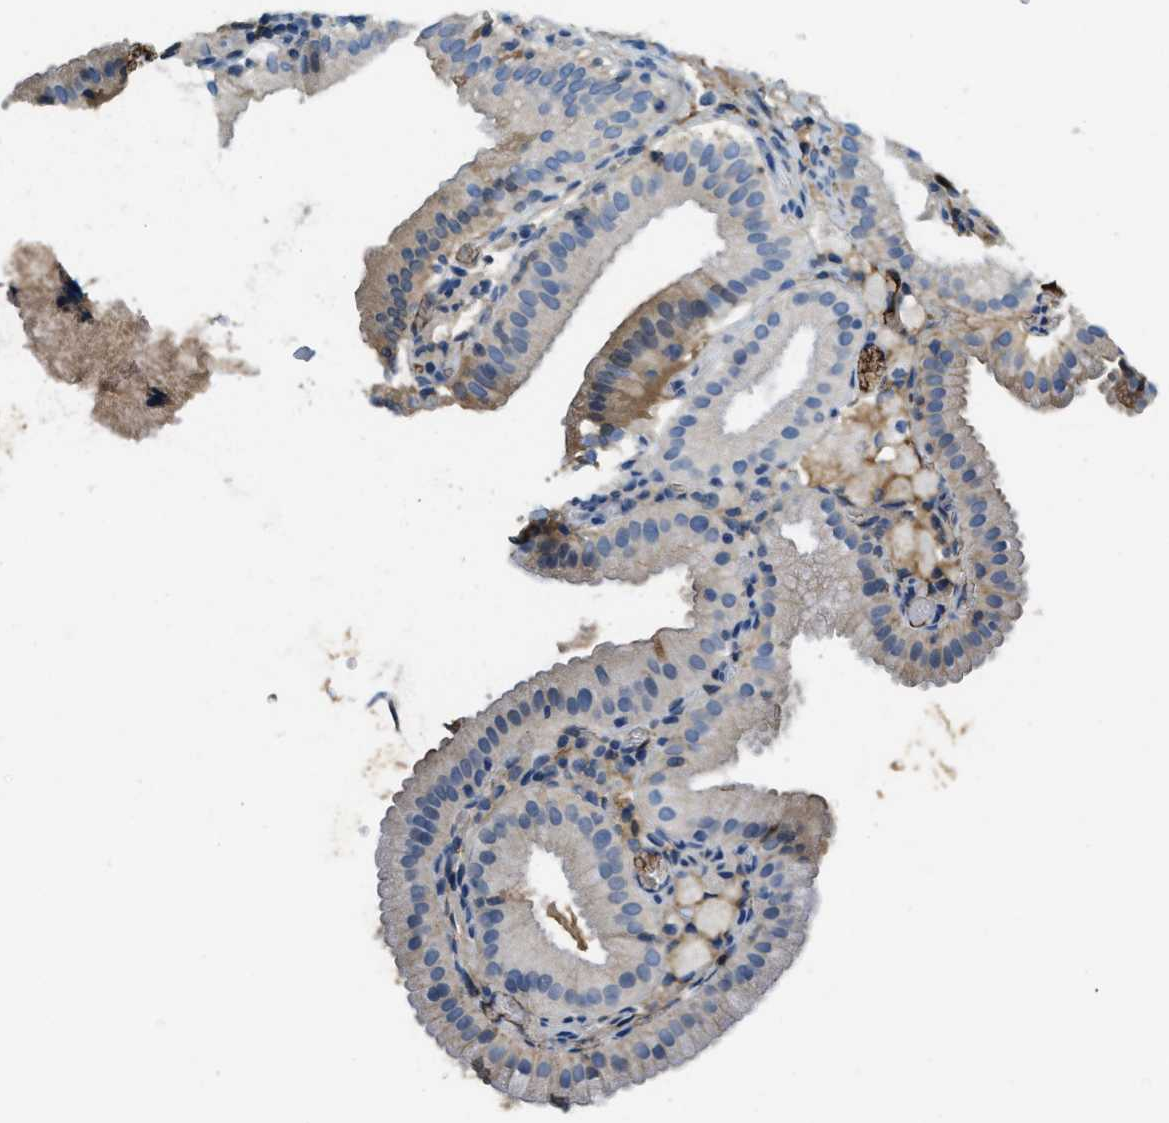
{"staining": {"intensity": "negative", "quantity": "none", "location": "none"}, "tissue": "gallbladder", "cell_type": "Glandular cells", "image_type": "normal", "snomed": [{"axis": "morphology", "description": "Normal tissue, NOS"}, {"axis": "topography", "description": "Gallbladder"}], "caption": "Gallbladder stained for a protein using IHC shows no positivity glandular cells.", "gene": "PRTN3", "patient": {"sex": "male", "age": 54}}